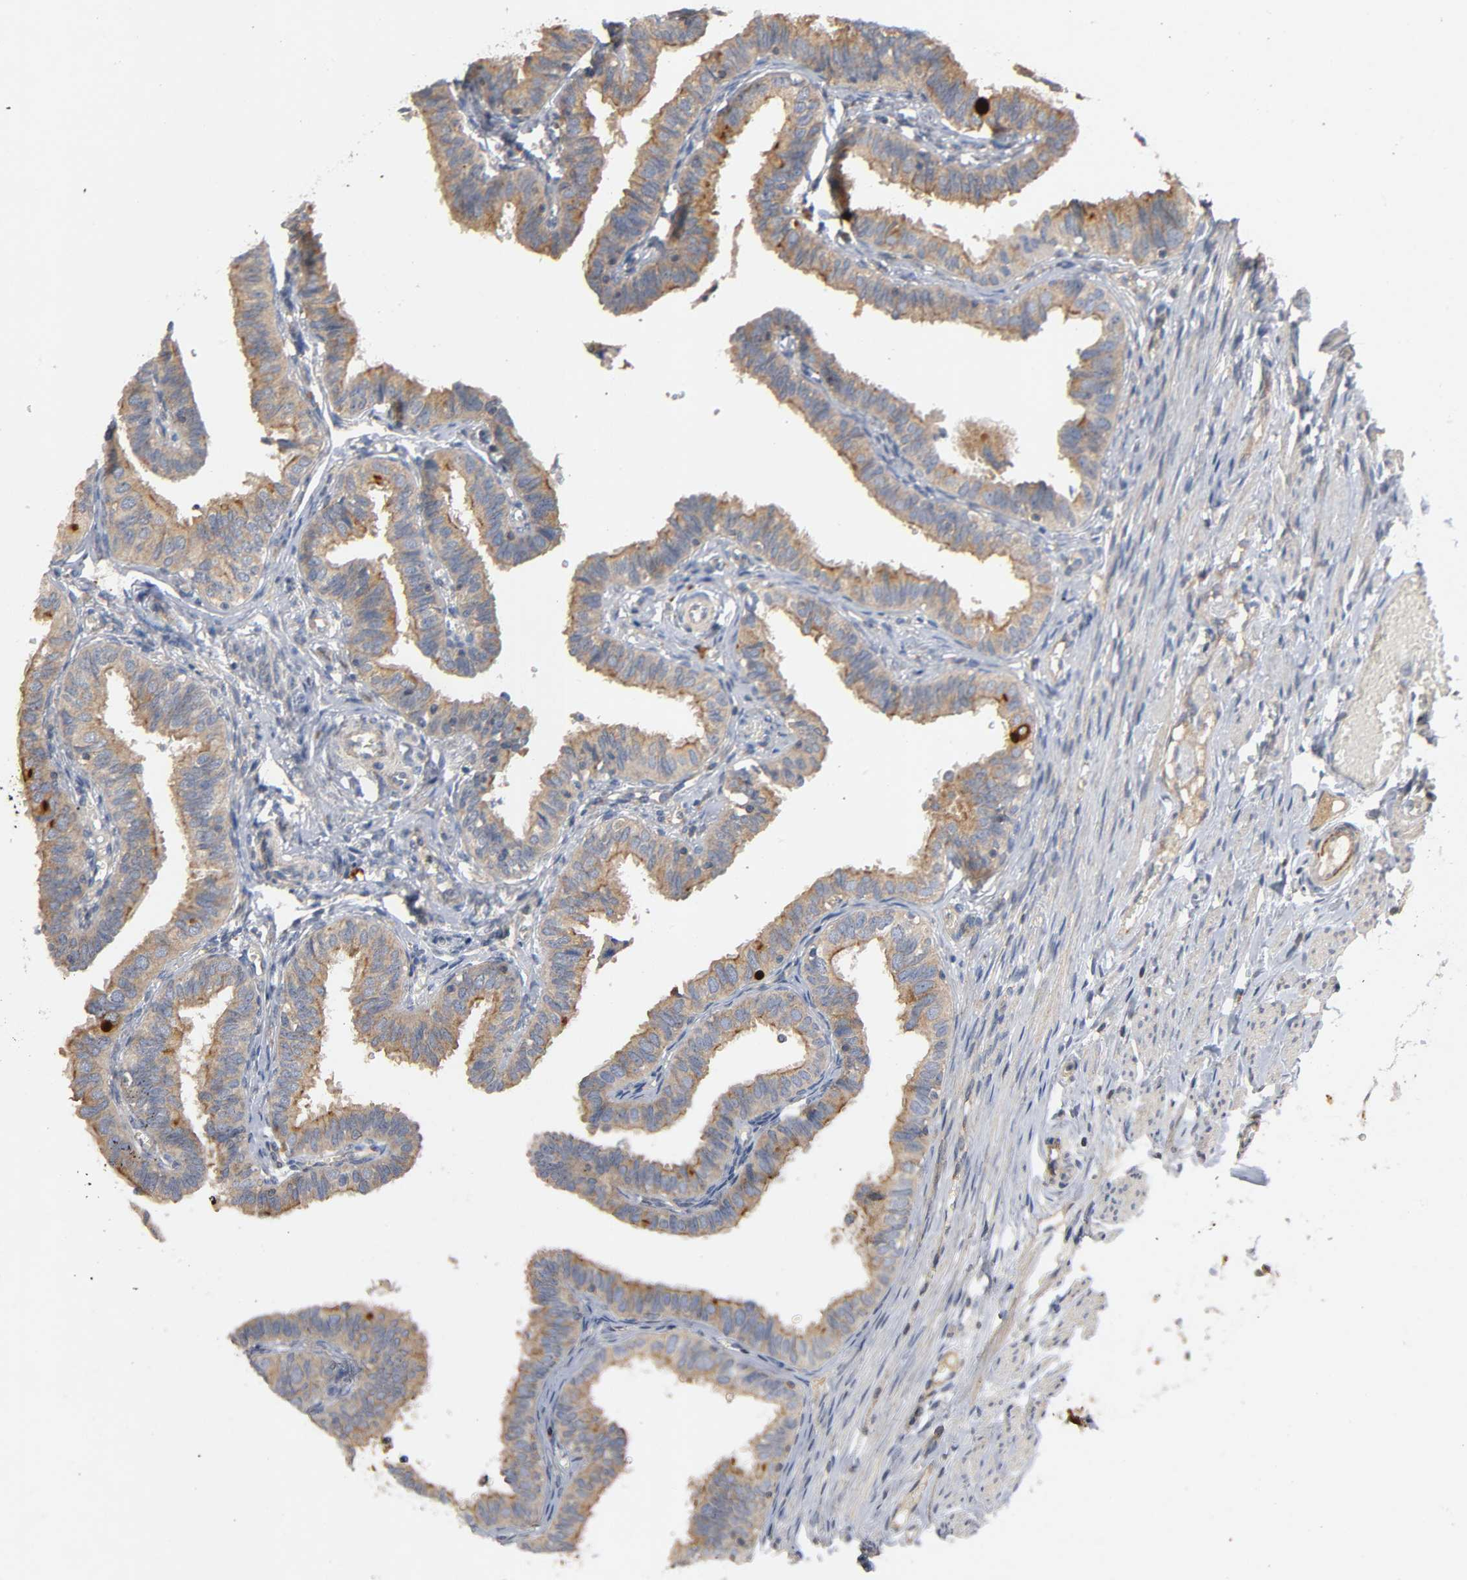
{"staining": {"intensity": "moderate", "quantity": ">75%", "location": "cytoplasmic/membranous"}, "tissue": "fallopian tube", "cell_type": "Glandular cells", "image_type": "normal", "snomed": [{"axis": "morphology", "description": "Normal tissue, NOS"}, {"axis": "topography", "description": "Fallopian tube"}], "caption": "This micrograph reveals immunohistochemistry staining of unremarkable fallopian tube, with medium moderate cytoplasmic/membranous positivity in approximately >75% of glandular cells.", "gene": "IKBKB", "patient": {"sex": "female", "age": 46}}